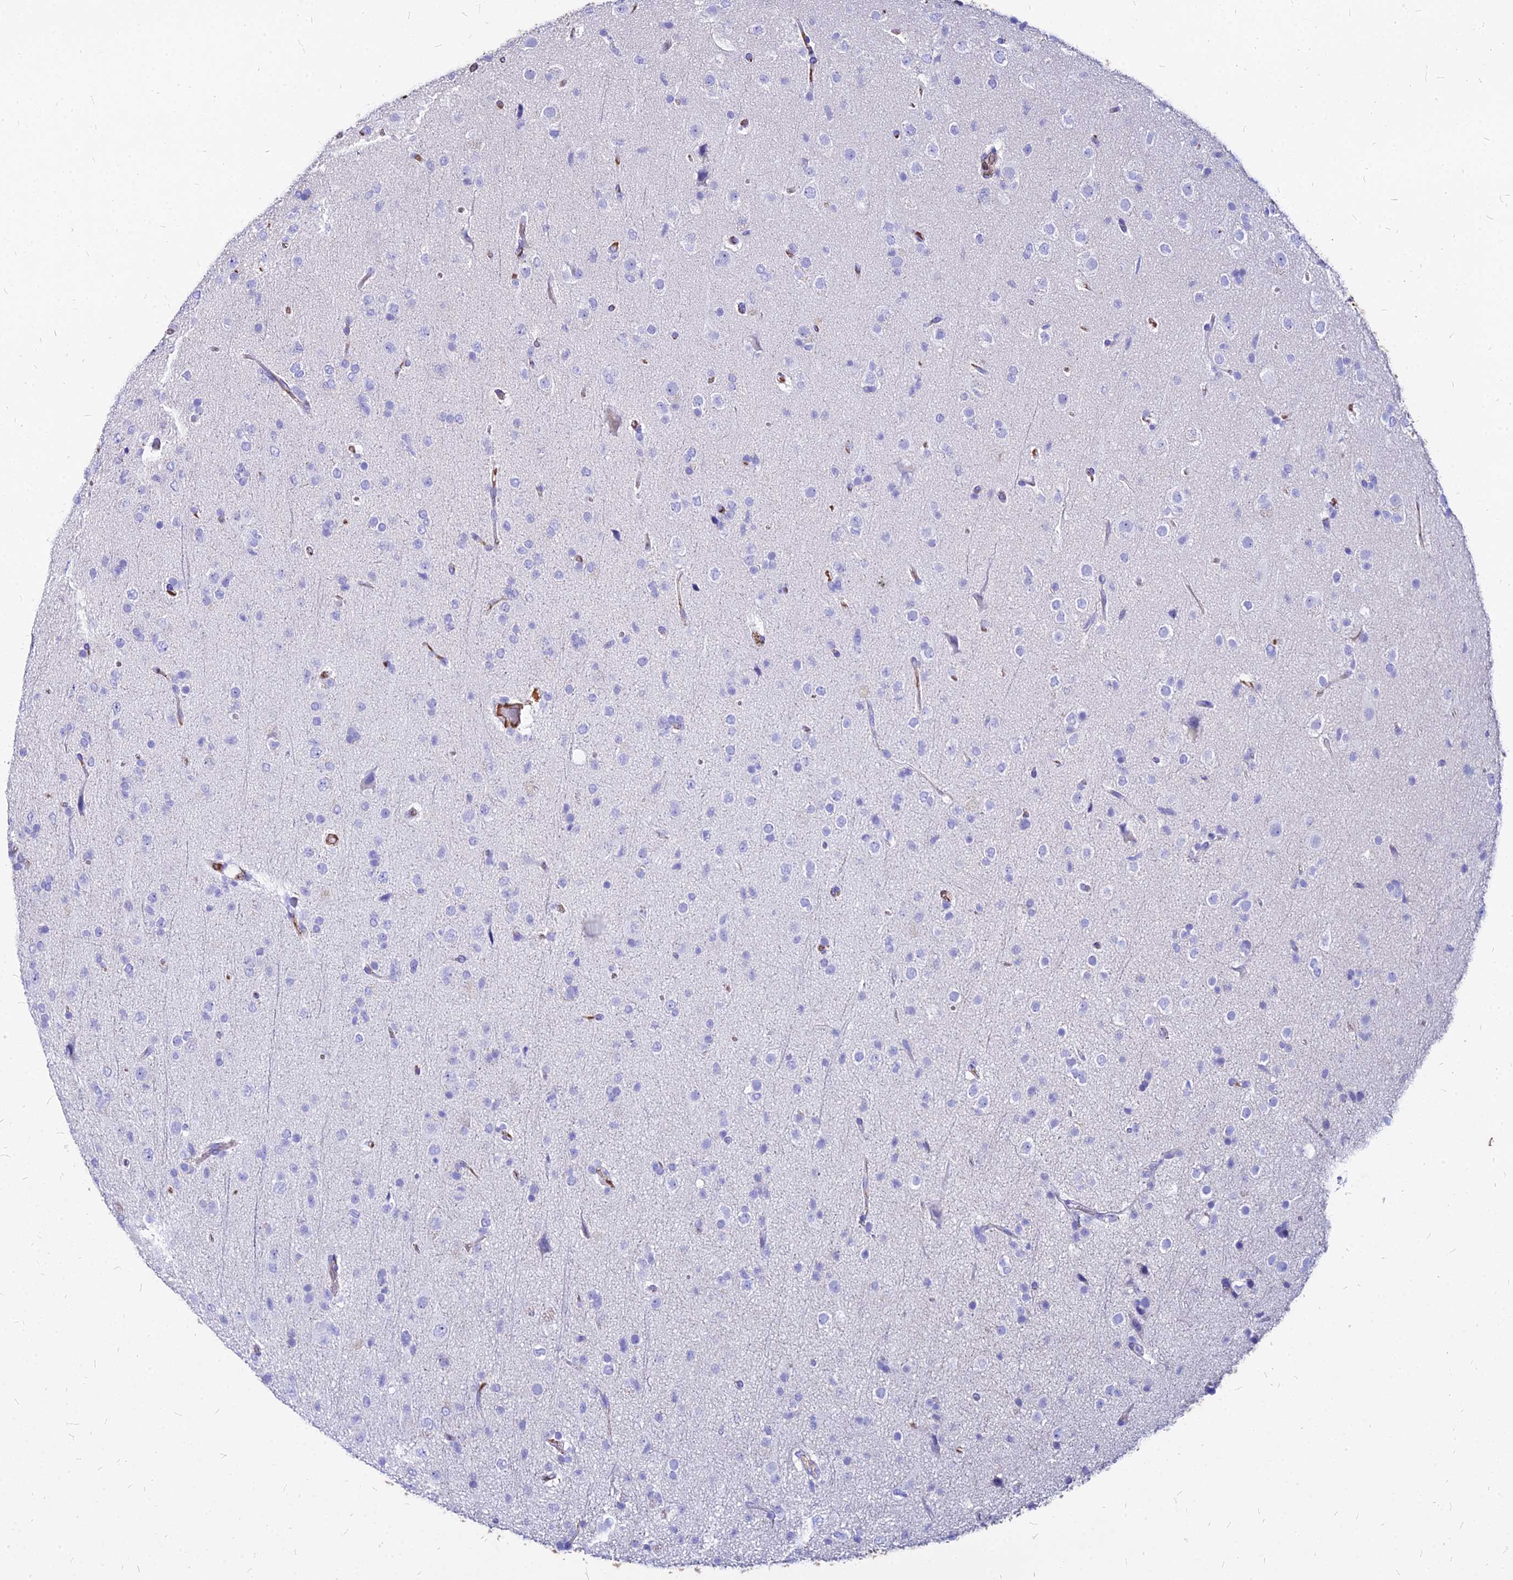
{"staining": {"intensity": "negative", "quantity": "none", "location": "none"}, "tissue": "glioma", "cell_type": "Tumor cells", "image_type": "cancer", "snomed": [{"axis": "morphology", "description": "Glioma, malignant, Low grade"}, {"axis": "topography", "description": "Brain"}], "caption": "High power microscopy photomicrograph of an IHC micrograph of malignant glioma (low-grade), revealing no significant positivity in tumor cells.", "gene": "NME5", "patient": {"sex": "male", "age": 65}}